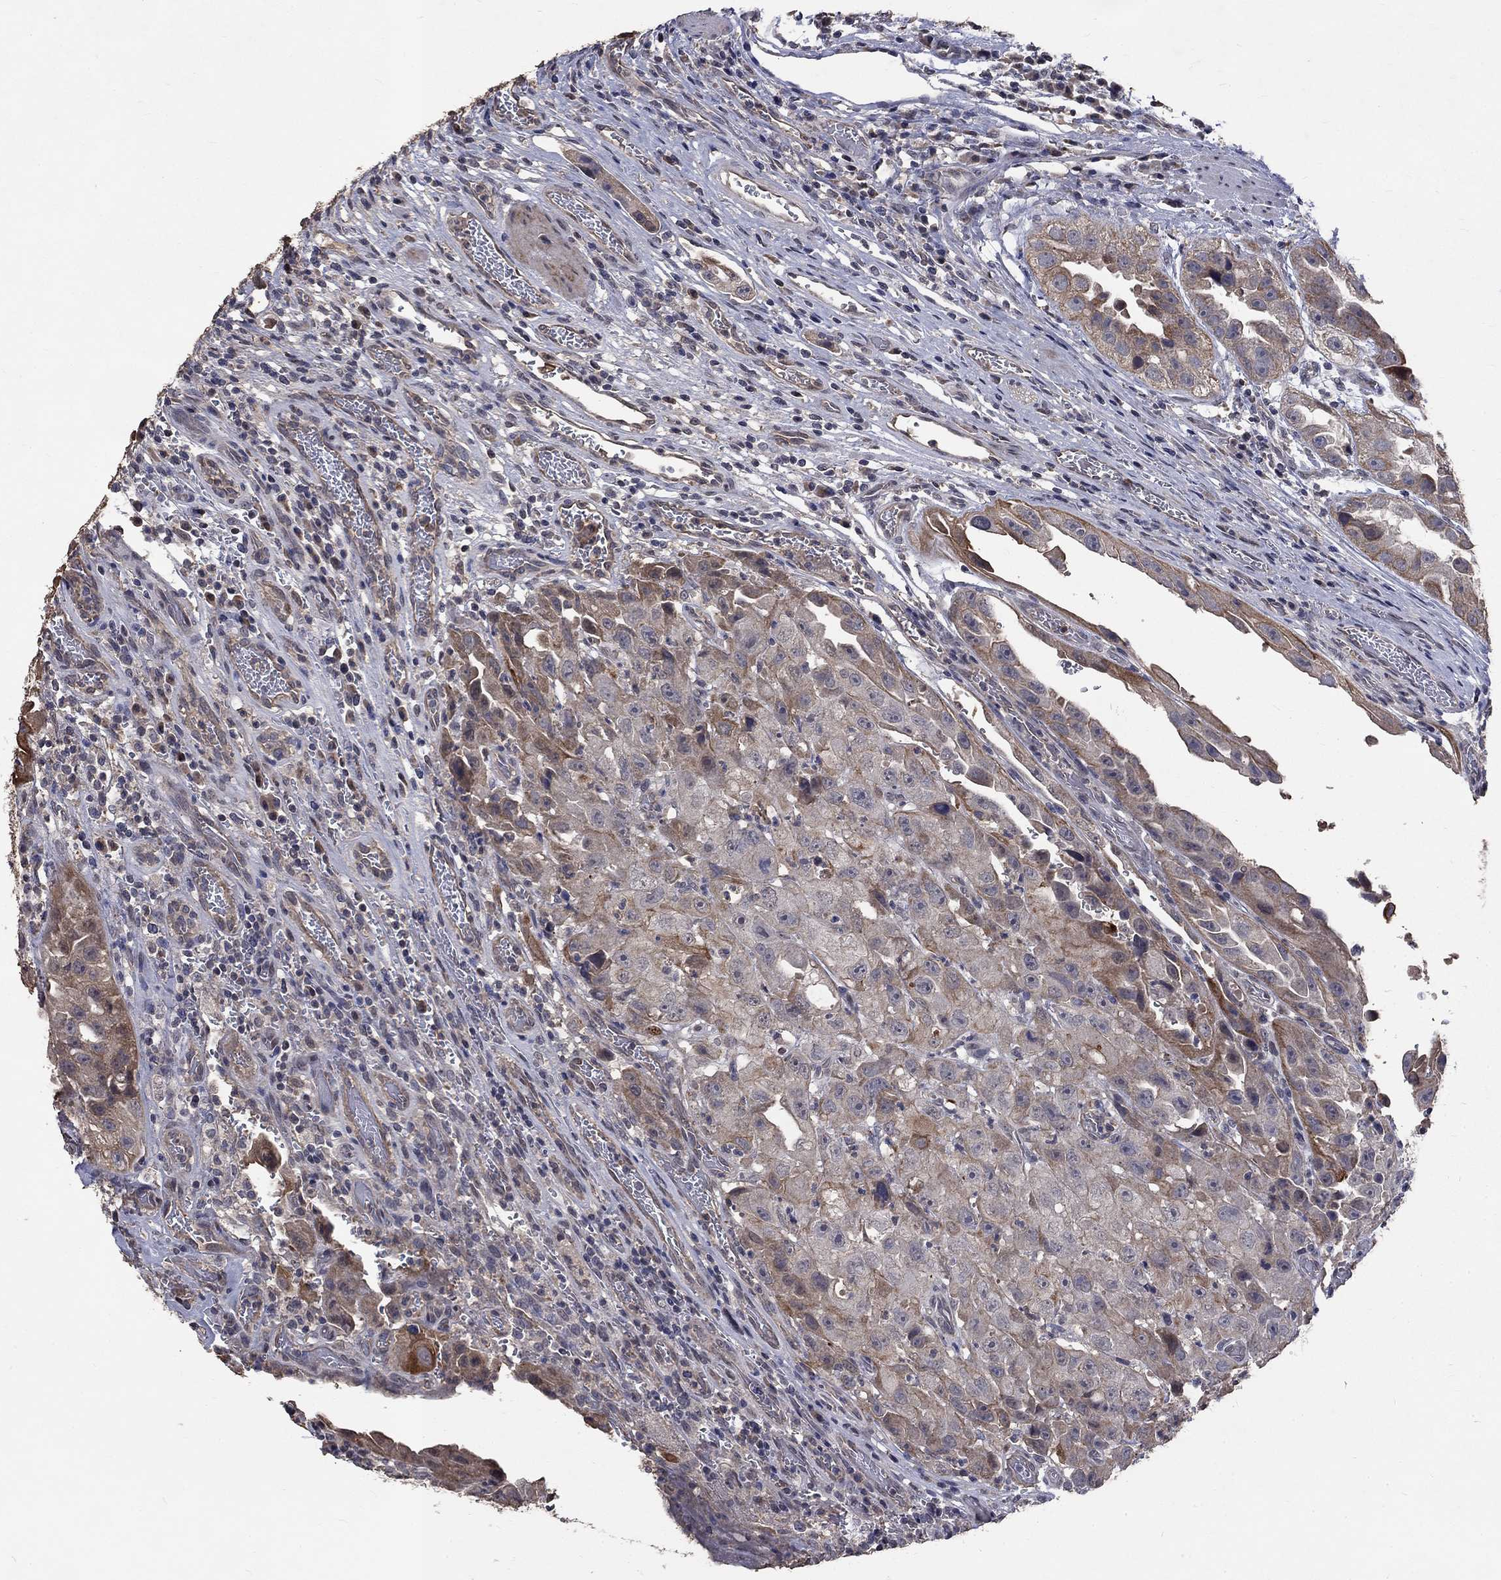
{"staining": {"intensity": "moderate", "quantity": "<25%", "location": "cytoplasmic/membranous"}, "tissue": "urothelial cancer", "cell_type": "Tumor cells", "image_type": "cancer", "snomed": [{"axis": "morphology", "description": "Urothelial carcinoma, High grade"}, {"axis": "topography", "description": "Urinary bladder"}], "caption": "About <25% of tumor cells in urothelial cancer demonstrate moderate cytoplasmic/membranous protein staining as visualized by brown immunohistochemical staining.", "gene": "CHST5", "patient": {"sex": "female", "age": 41}}